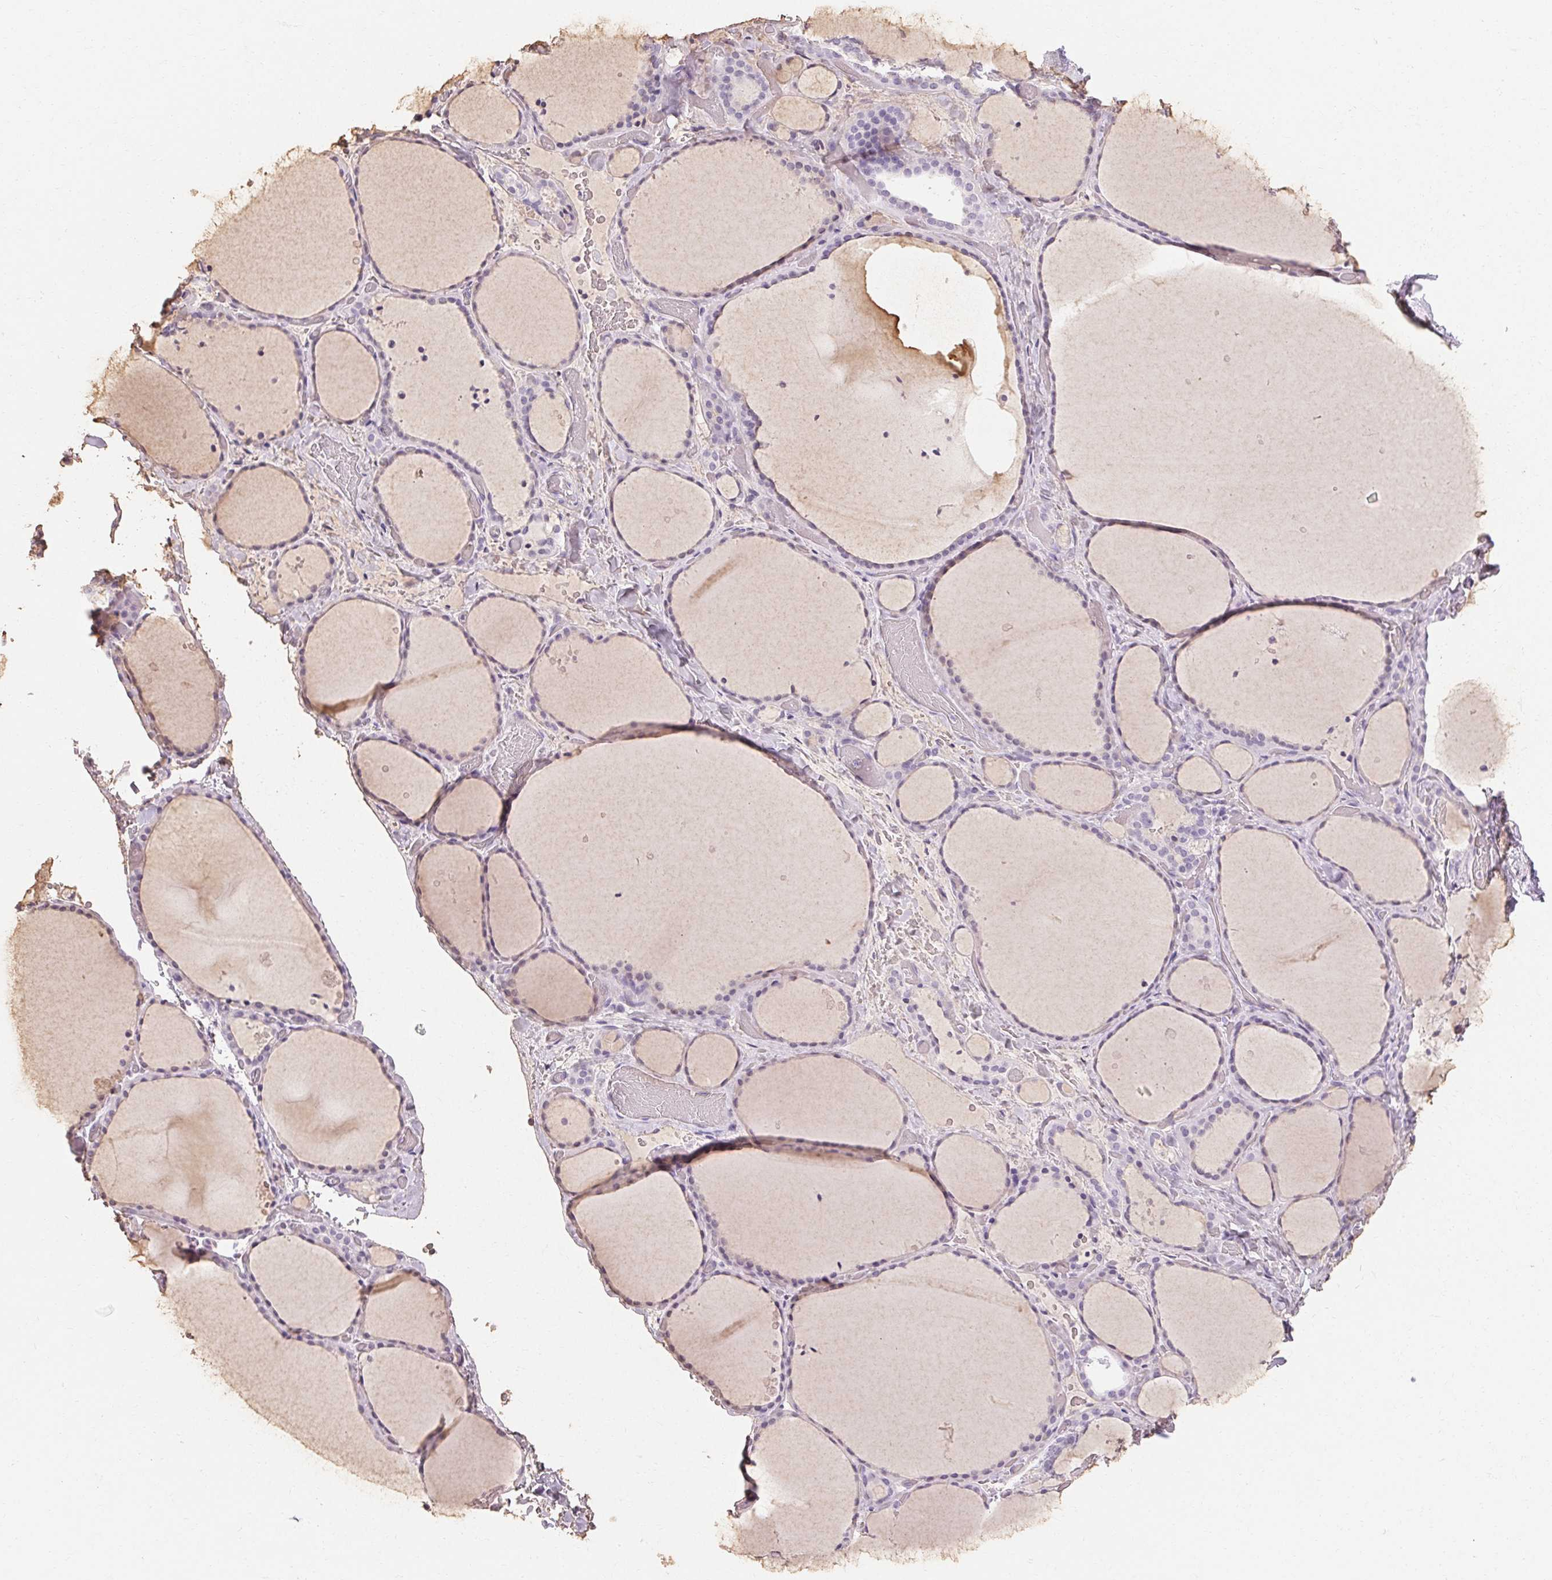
{"staining": {"intensity": "weak", "quantity": "25%-75%", "location": "cytoplasmic/membranous"}, "tissue": "thyroid gland", "cell_type": "Glandular cells", "image_type": "normal", "snomed": [{"axis": "morphology", "description": "Normal tissue, NOS"}, {"axis": "topography", "description": "Thyroid gland"}], "caption": "This histopathology image exhibits immunohistochemistry (IHC) staining of benign thyroid gland, with low weak cytoplasmic/membranous expression in about 25%-75% of glandular cells.", "gene": "MAP7D2", "patient": {"sex": "female", "age": 36}}